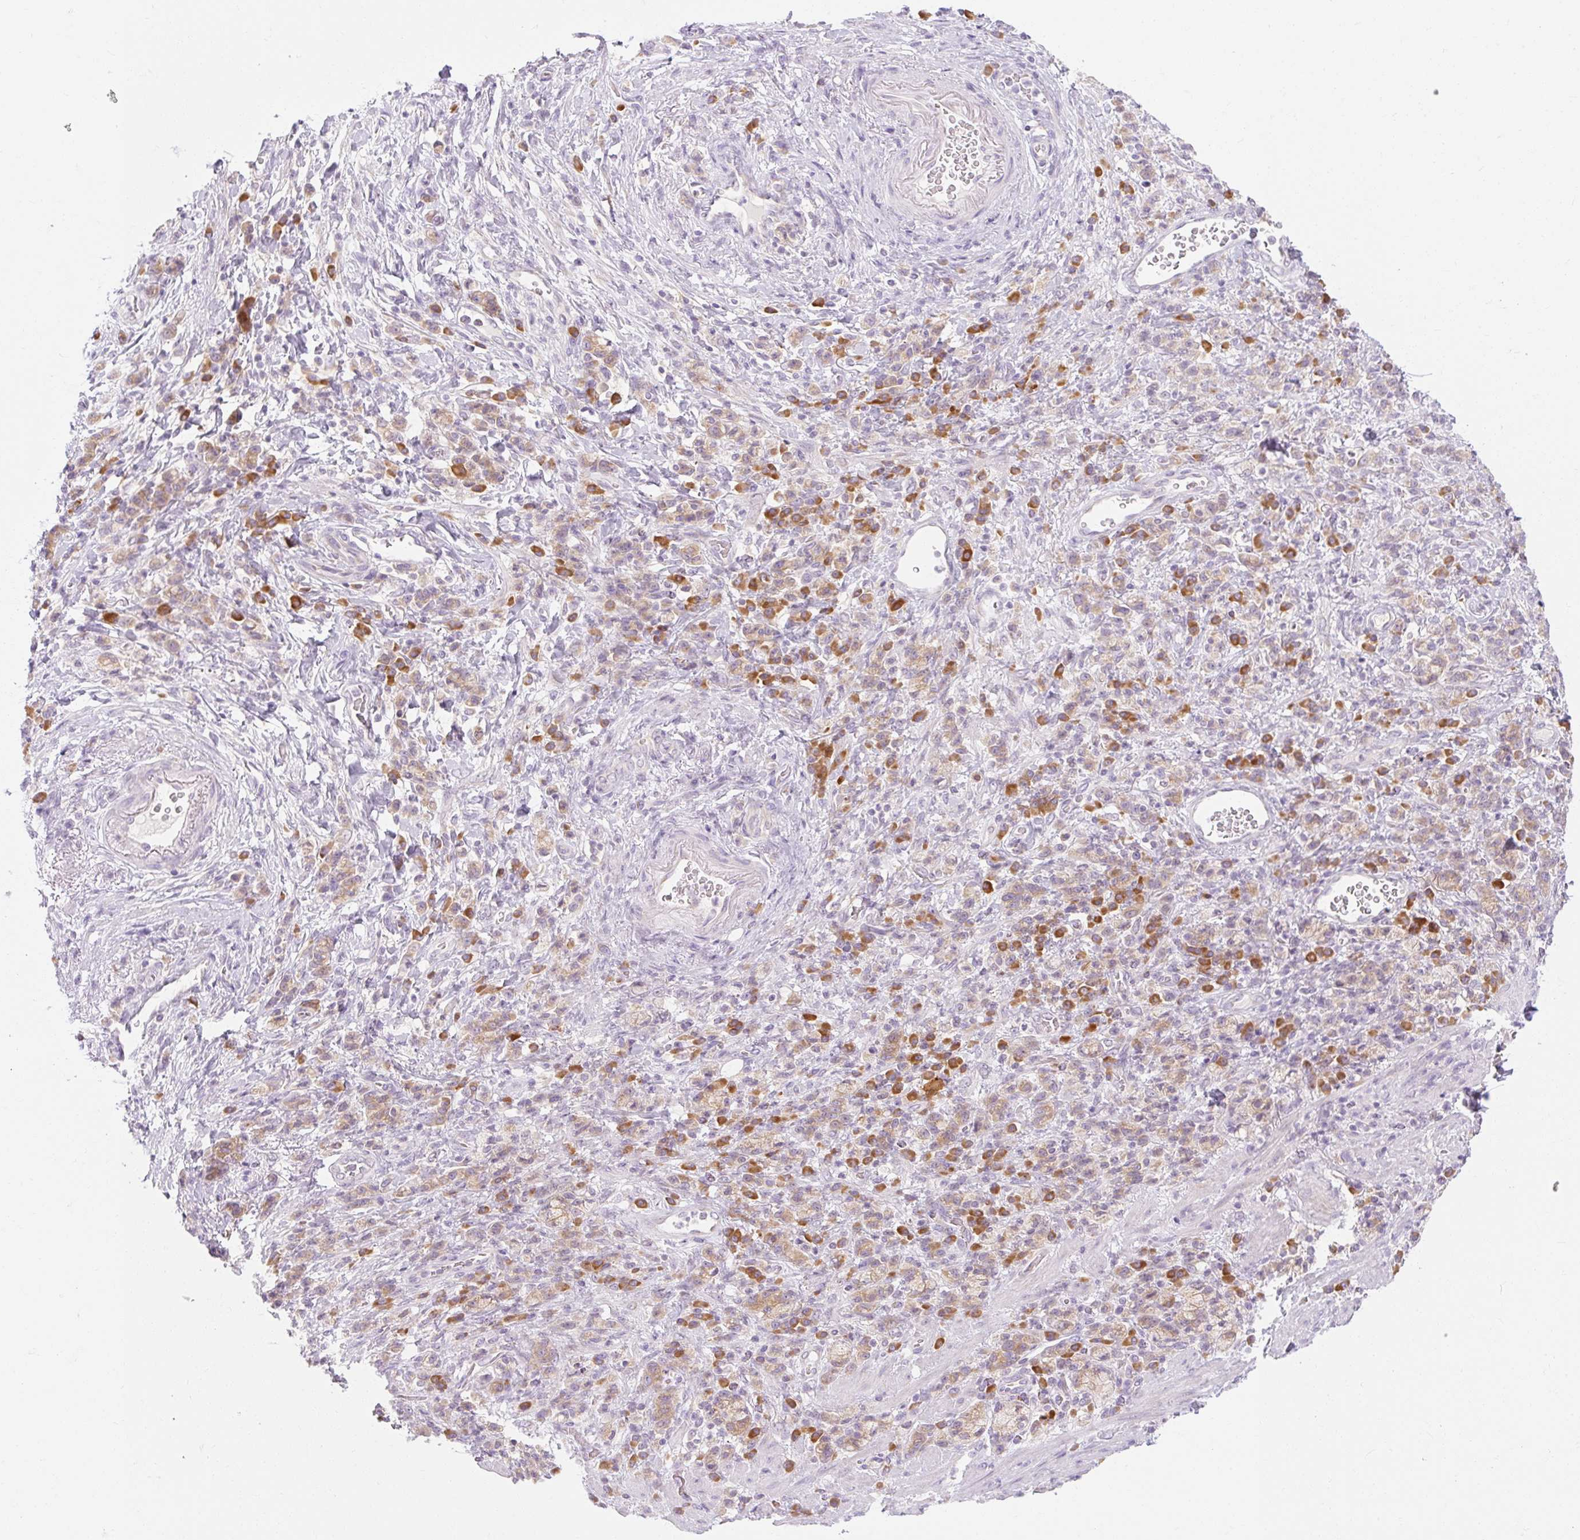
{"staining": {"intensity": "moderate", "quantity": ">75%", "location": "cytoplasmic/membranous"}, "tissue": "stomach cancer", "cell_type": "Tumor cells", "image_type": "cancer", "snomed": [{"axis": "morphology", "description": "Adenocarcinoma, NOS"}, {"axis": "topography", "description": "Stomach"}], "caption": "This image shows stomach cancer (adenocarcinoma) stained with immunohistochemistry (IHC) to label a protein in brown. The cytoplasmic/membranous of tumor cells show moderate positivity for the protein. Nuclei are counter-stained blue.", "gene": "MYO1D", "patient": {"sex": "male", "age": 77}}